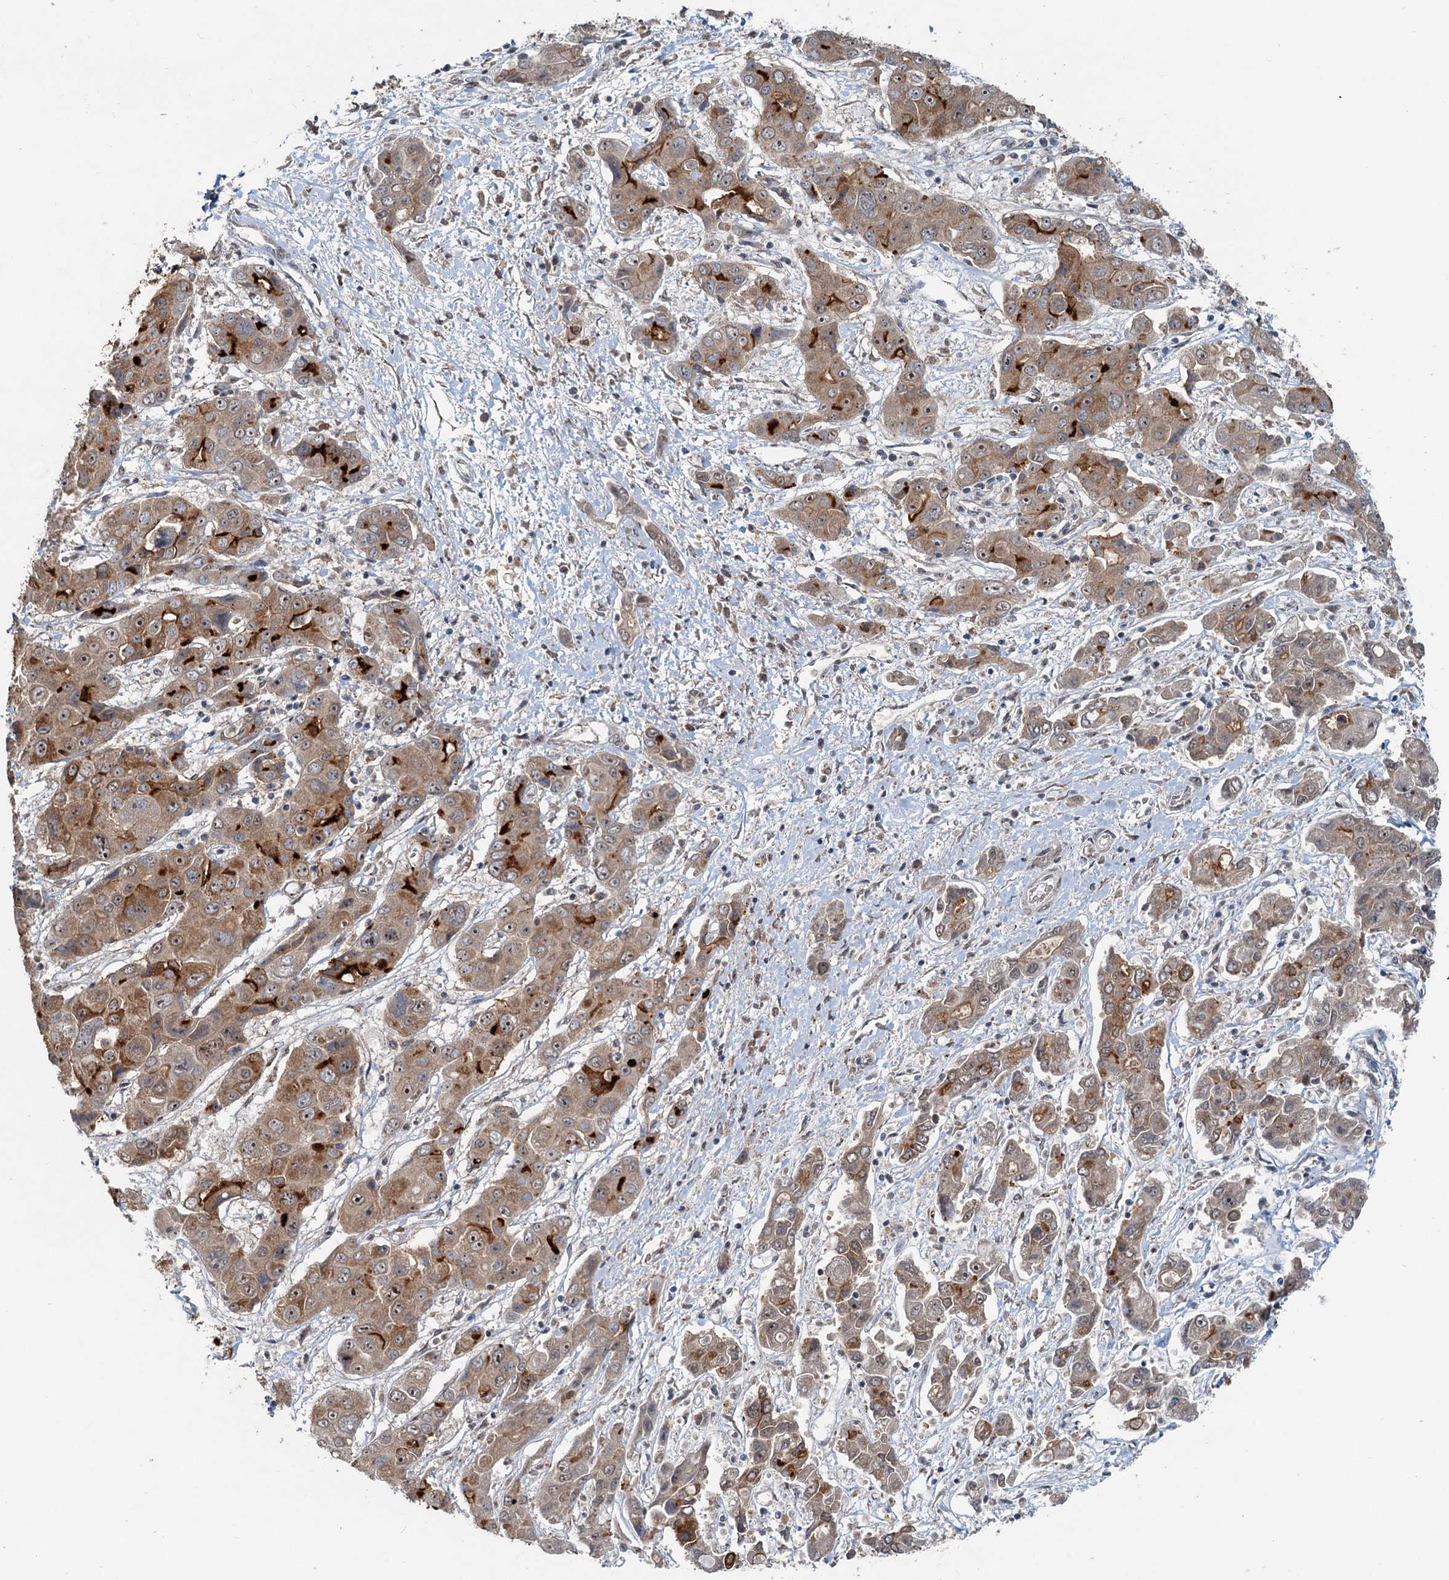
{"staining": {"intensity": "moderate", "quantity": ">75%", "location": "cytoplasmic/membranous,nuclear"}, "tissue": "liver cancer", "cell_type": "Tumor cells", "image_type": "cancer", "snomed": [{"axis": "morphology", "description": "Cholangiocarcinoma"}, {"axis": "topography", "description": "Liver"}], "caption": "This histopathology image reveals liver cancer stained with immunohistochemistry to label a protein in brown. The cytoplasmic/membranous and nuclear of tumor cells show moderate positivity for the protein. Nuclei are counter-stained blue.", "gene": "CEP68", "patient": {"sex": "male", "age": 67}}